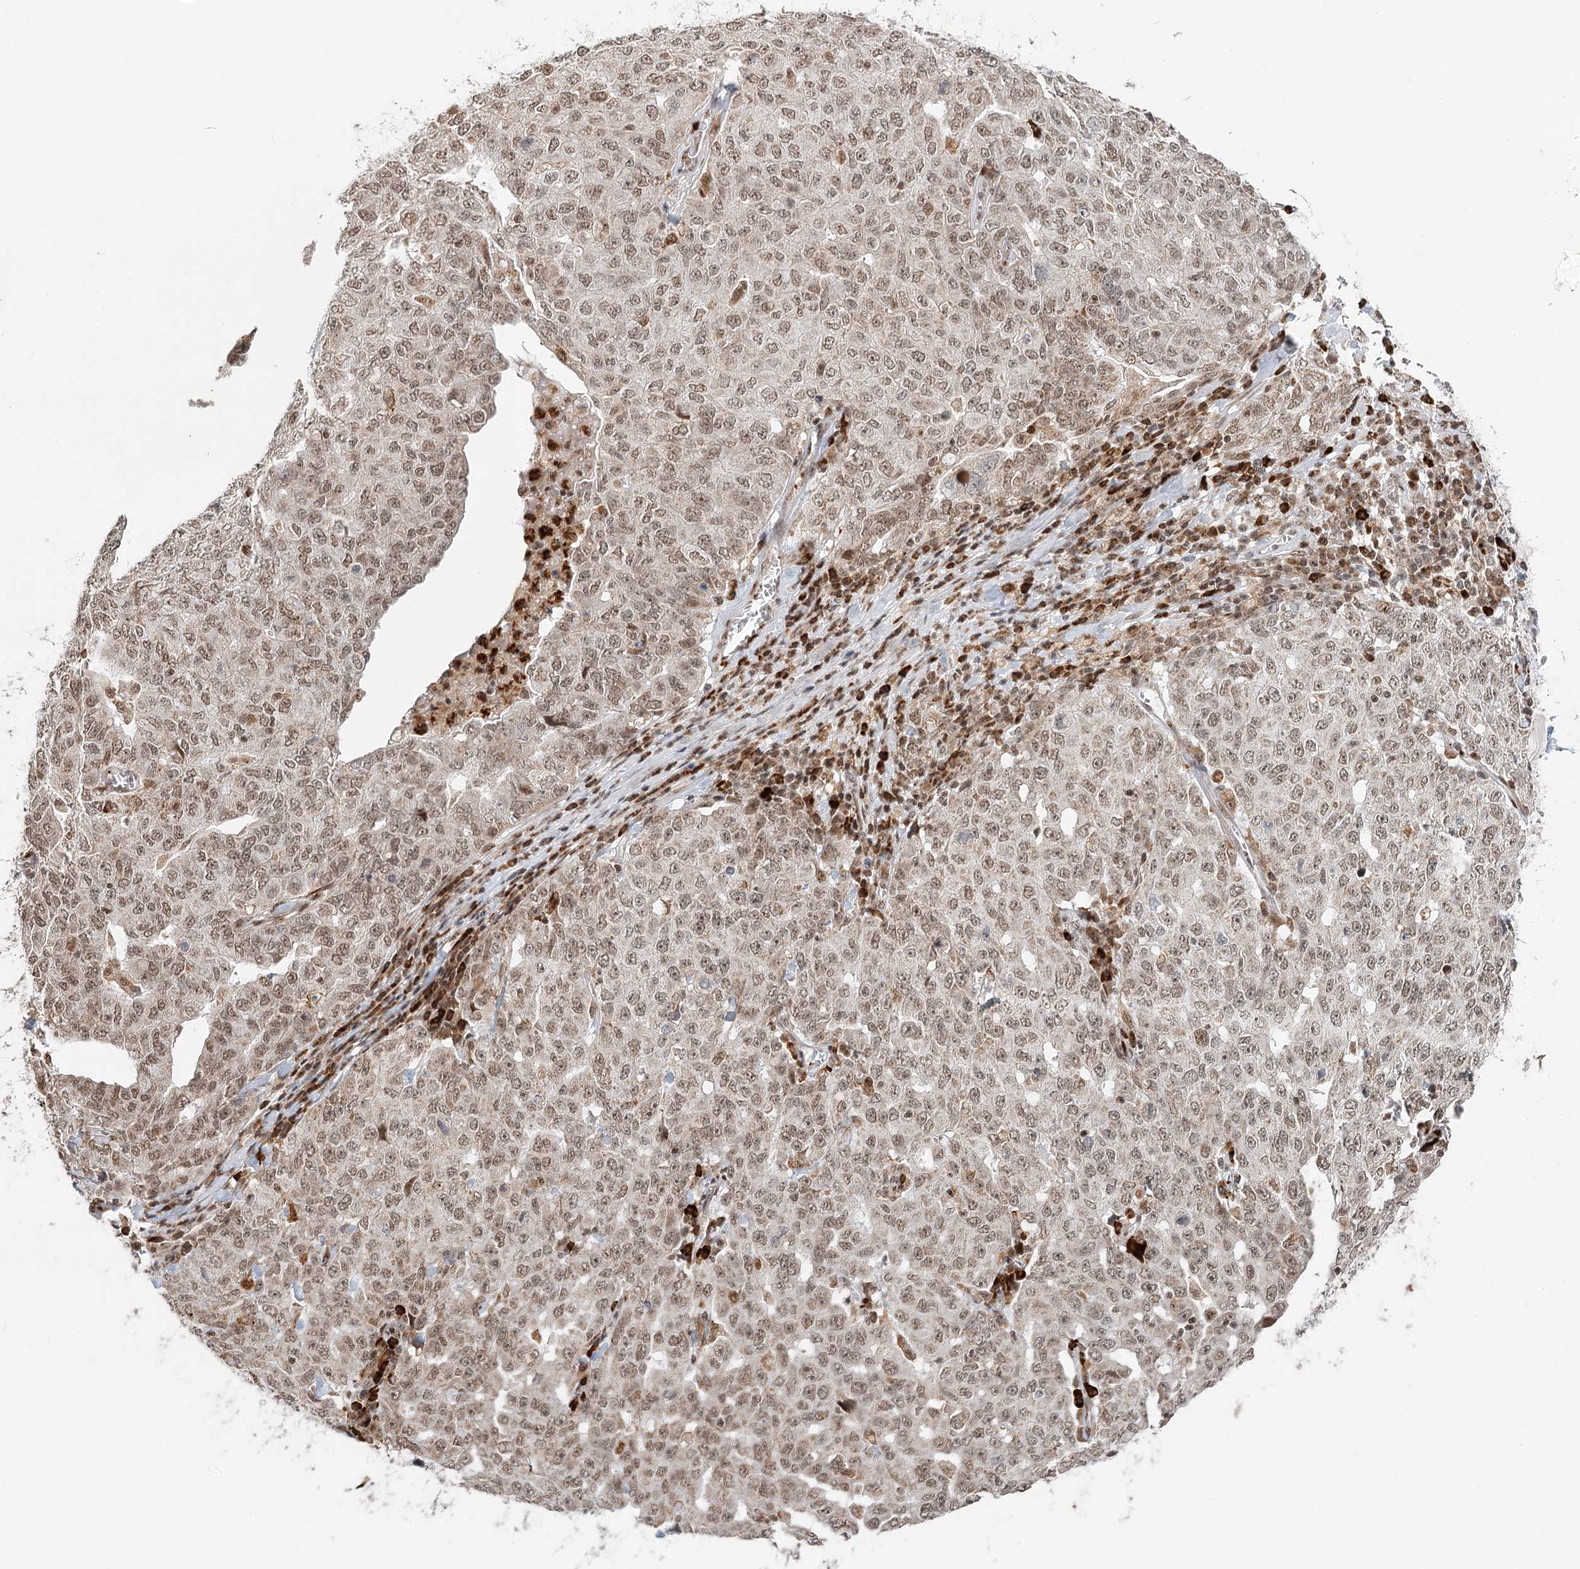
{"staining": {"intensity": "moderate", "quantity": ">75%", "location": "nuclear"}, "tissue": "ovarian cancer", "cell_type": "Tumor cells", "image_type": "cancer", "snomed": [{"axis": "morphology", "description": "Carcinoma, endometroid"}, {"axis": "topography", "description": "Ovary"}], "caption": "IHC histopathology image of human ovarian cancer (endometroid carcinoma) stained for a protein (brown), which shows medium levels of moderate nuclear staining in about >75% of tumor cells.", "gene": "BNIP5", "patient": {"sex": "female", "age": 62}}